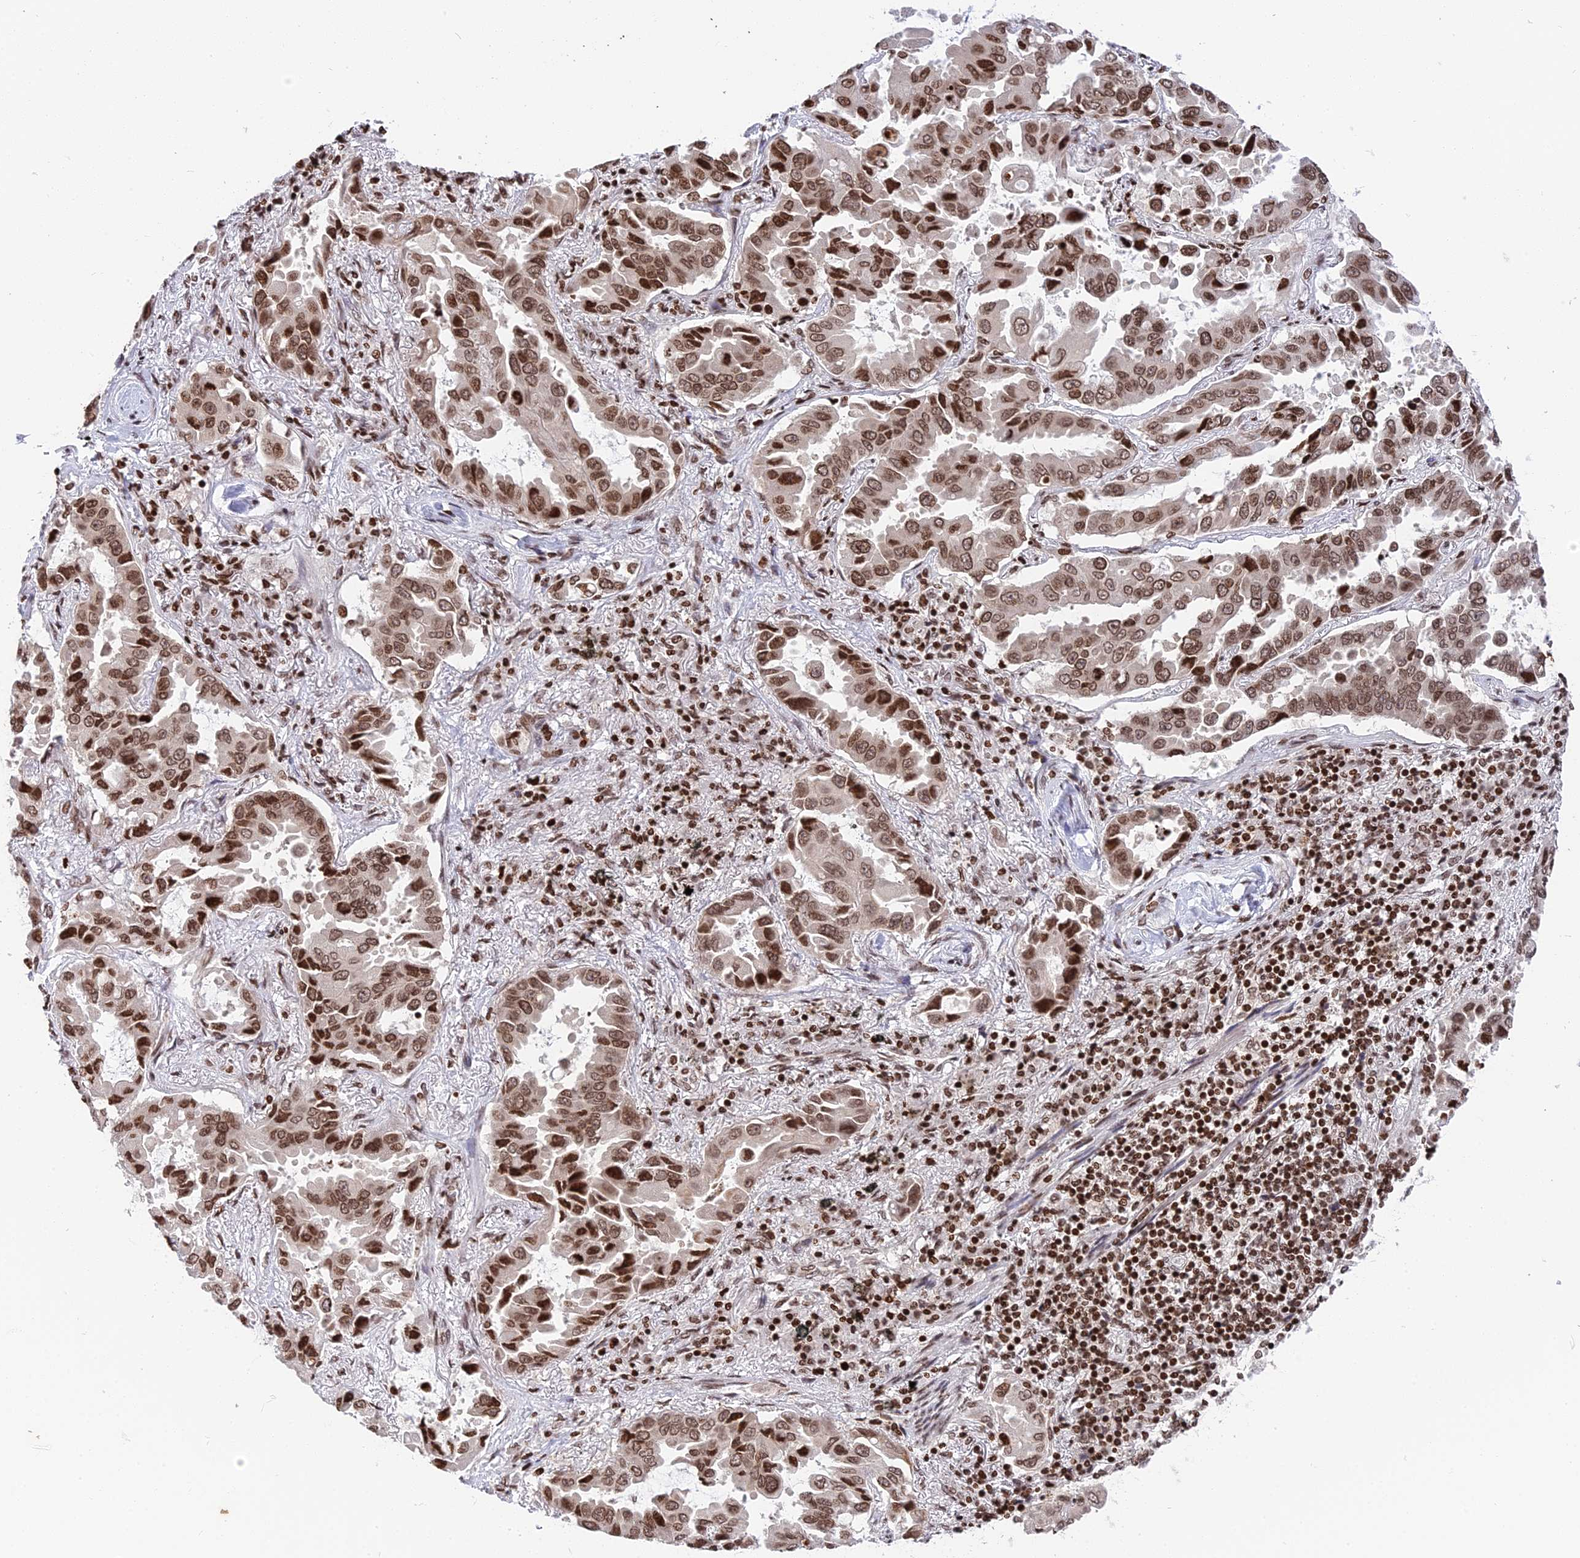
{"staining": {"intensity": "moderate", "quantity": ">75%", "location": "nuclear"}, "tissue": "lung cancer", "cell_type": "Tumor cells", "image_type": "cancer", "snomed": [{"axis": "morphology", "description": "Adenocarcinoma, NOS"}, {"axis": "topography", "description": "Lung"}], "caption": "A micrograph showing moderate nuclear expression in approximately >75% of tumor cells in lung cancer, as visualized by brown immunohistochemical staining.", "gene": "TET2", "patient": {"sex": "male", "age": 64}}